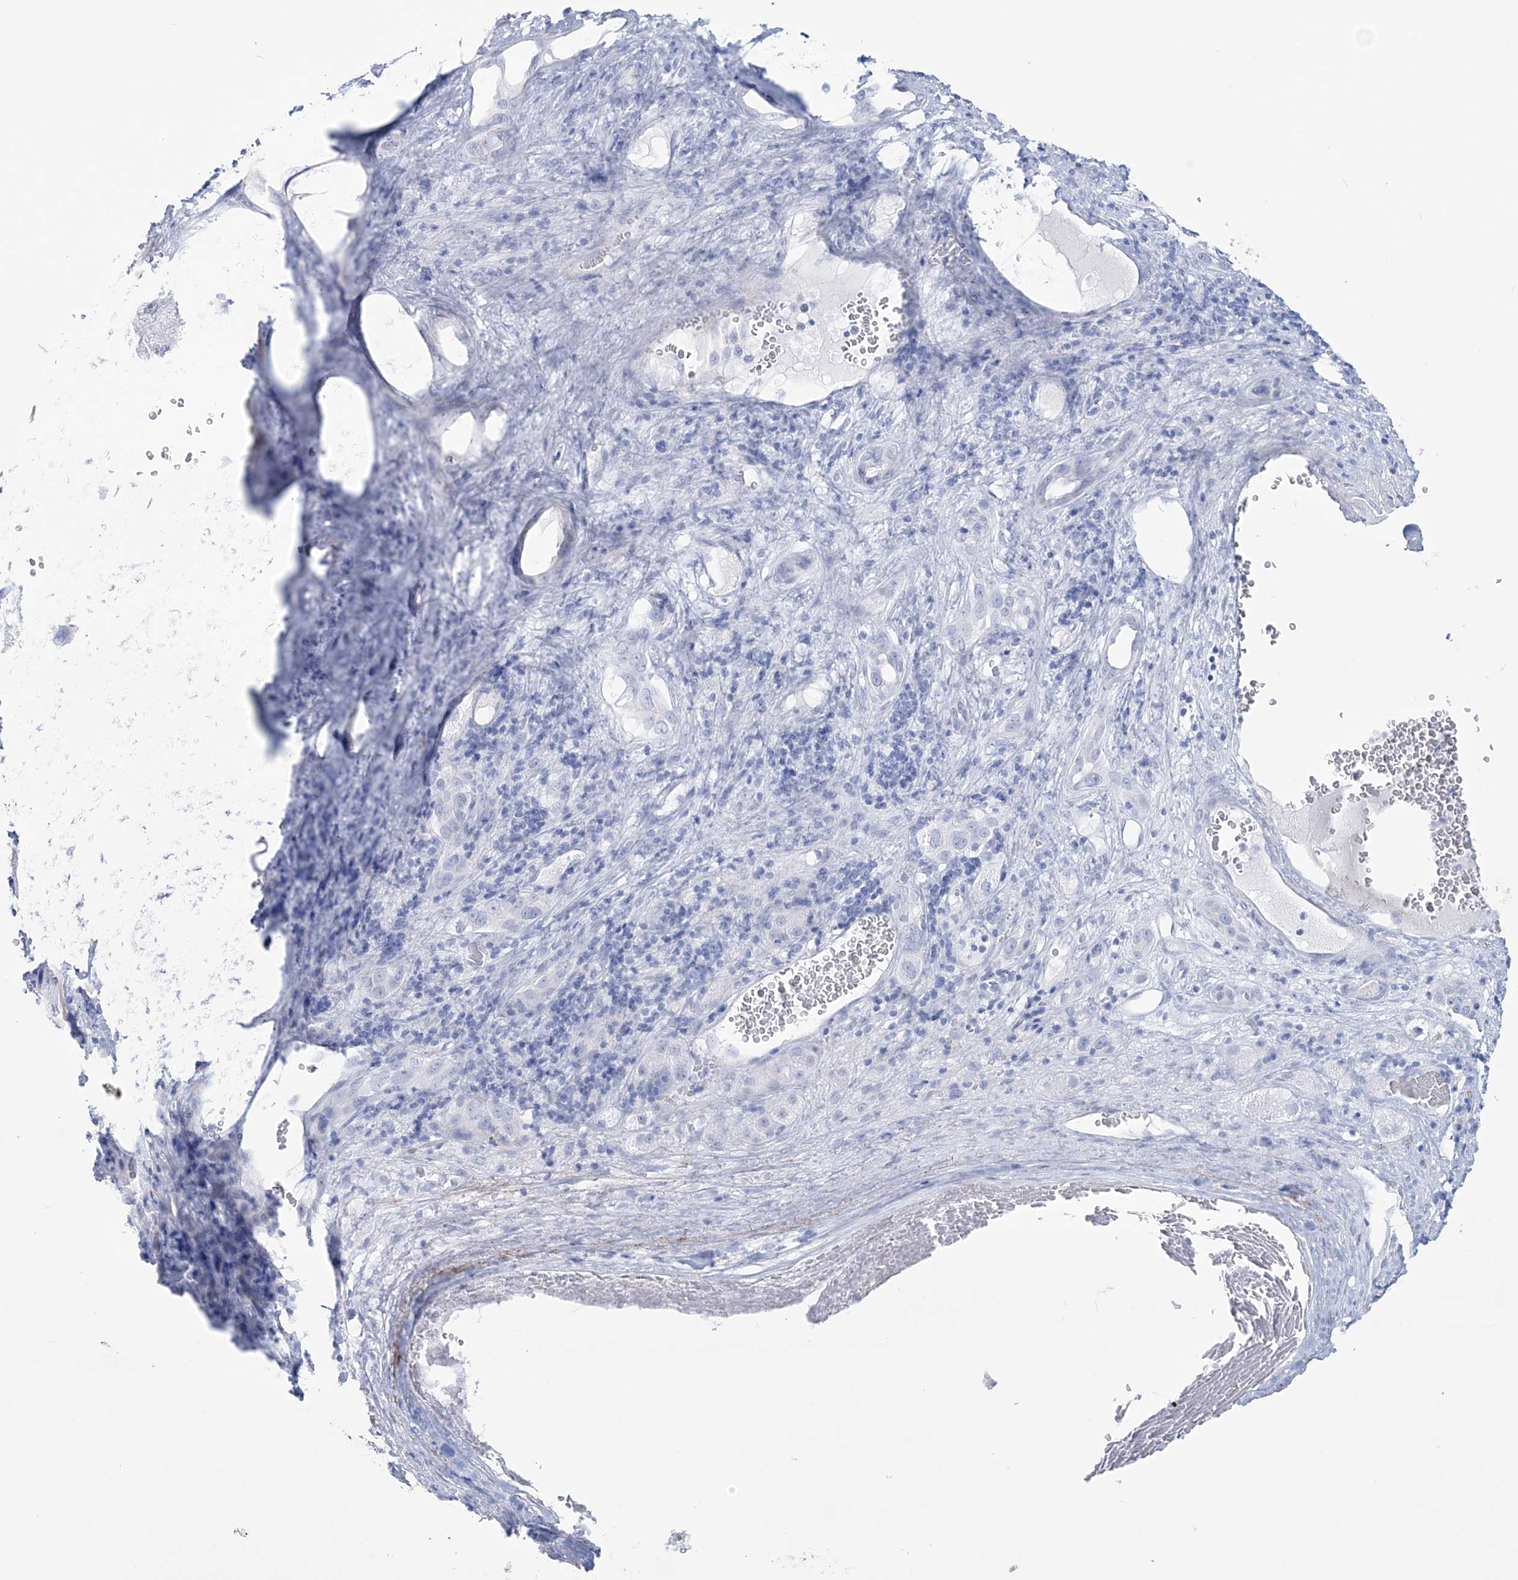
{"staining": {"intensity": "negative", "quantity": "none", "location": "none"}, "tissue": "liver cancer", "cell_type": "Tumor cells", "image_type": "cancer", "snomed": [{"axis": "morphology", "description": "Carcinoma, Hepatocellular, NOS"}, {"axis": "topography", "description": "Liver"}], "caption": "The IHC image has no significant expression in tumor cells of liver cancer tissue.", "gene": "DPCD", "patient": {"sex": "female", "age": 73}}